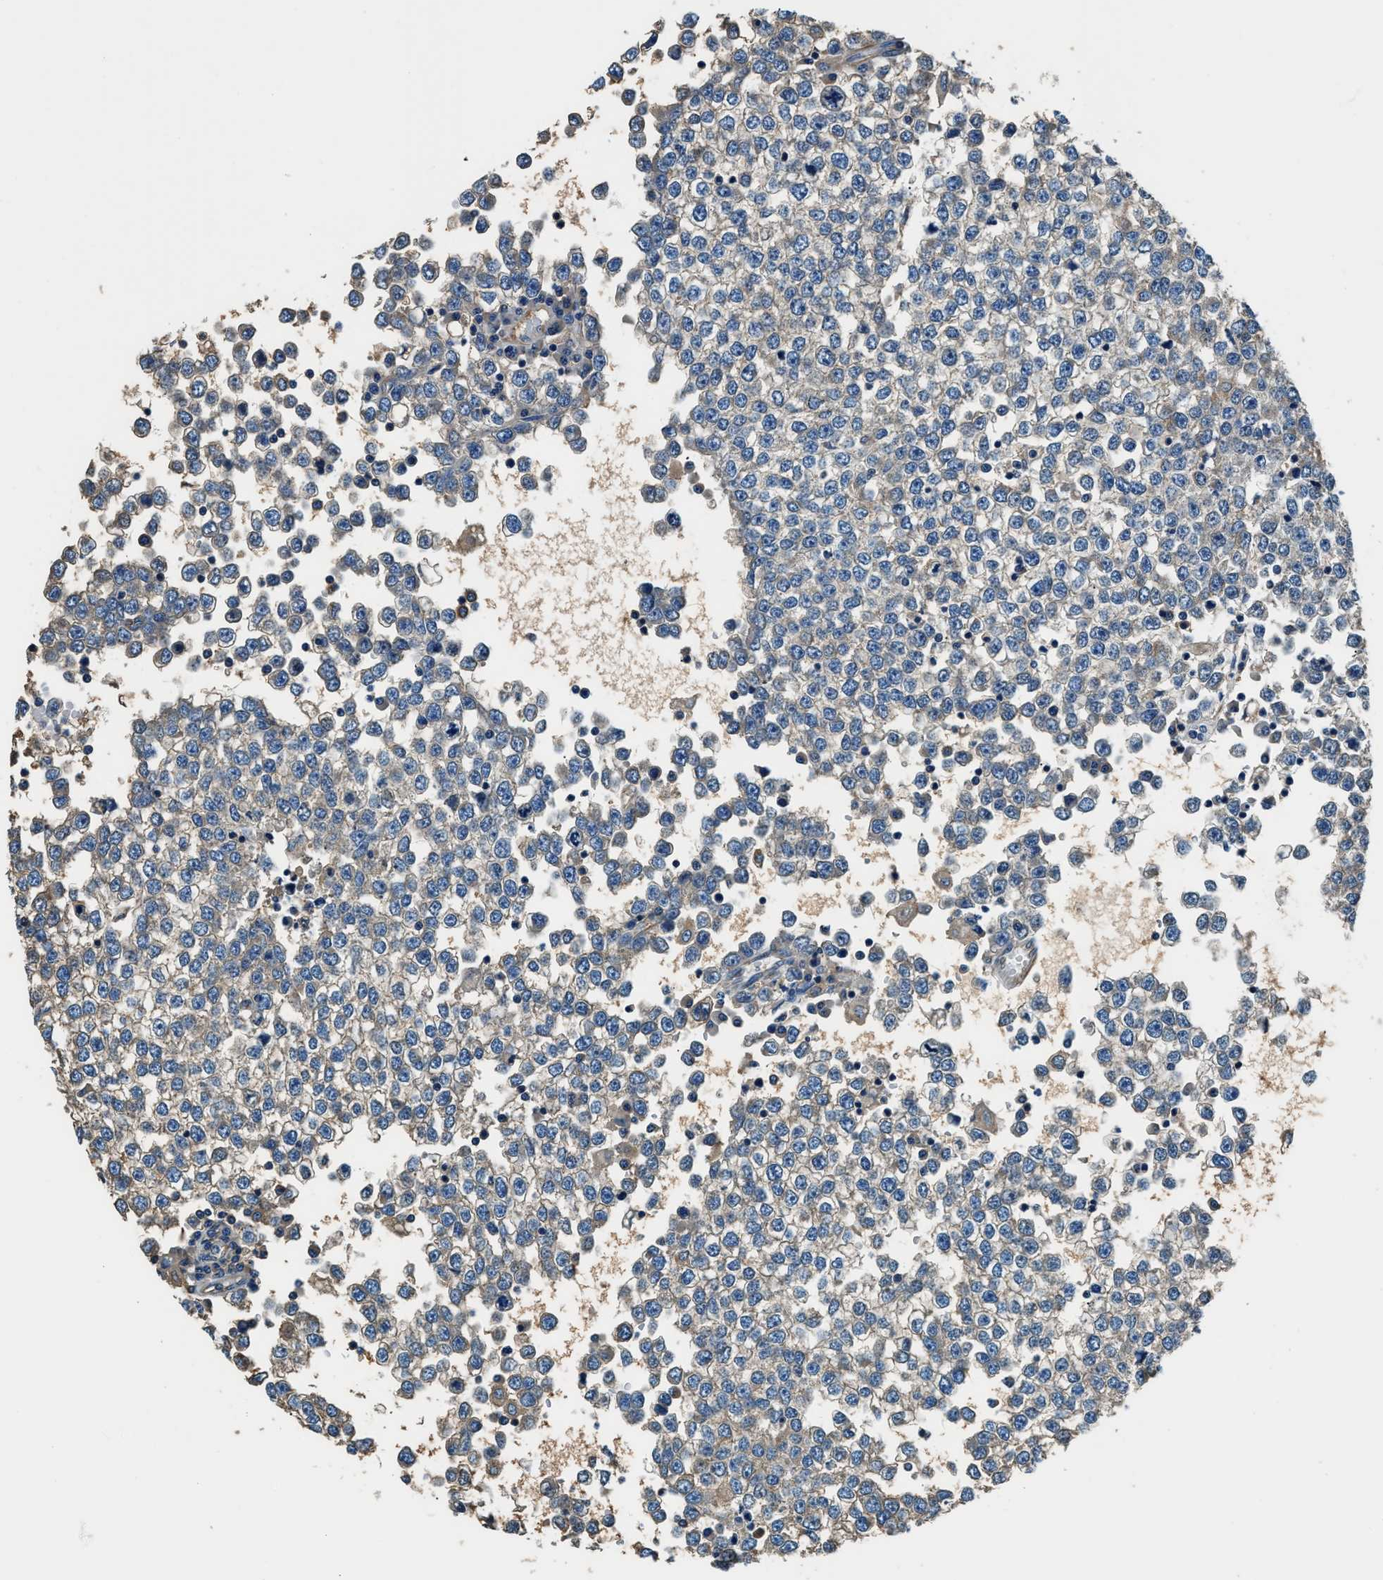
{"staining": {"intensity": "weak", "quantity": ">75%", "location": "cytoplasmic/membranous"}, "tissue": "testis cancer", "cell_type": "Tumor cells", "image_type": "cancer", "snomed": [{"axis": "morphology", "description": "Seminoma, NOS"}, {"axis": "topography", "description": "Testis"}], "caption": "Tumor cells reveal low levels of weak cytoplasmic/membranous positivity in approximately >75% of cells in human seminoma (testis).", "gene": "EEA1", "patient": {"sex": "male", "age": 65}}